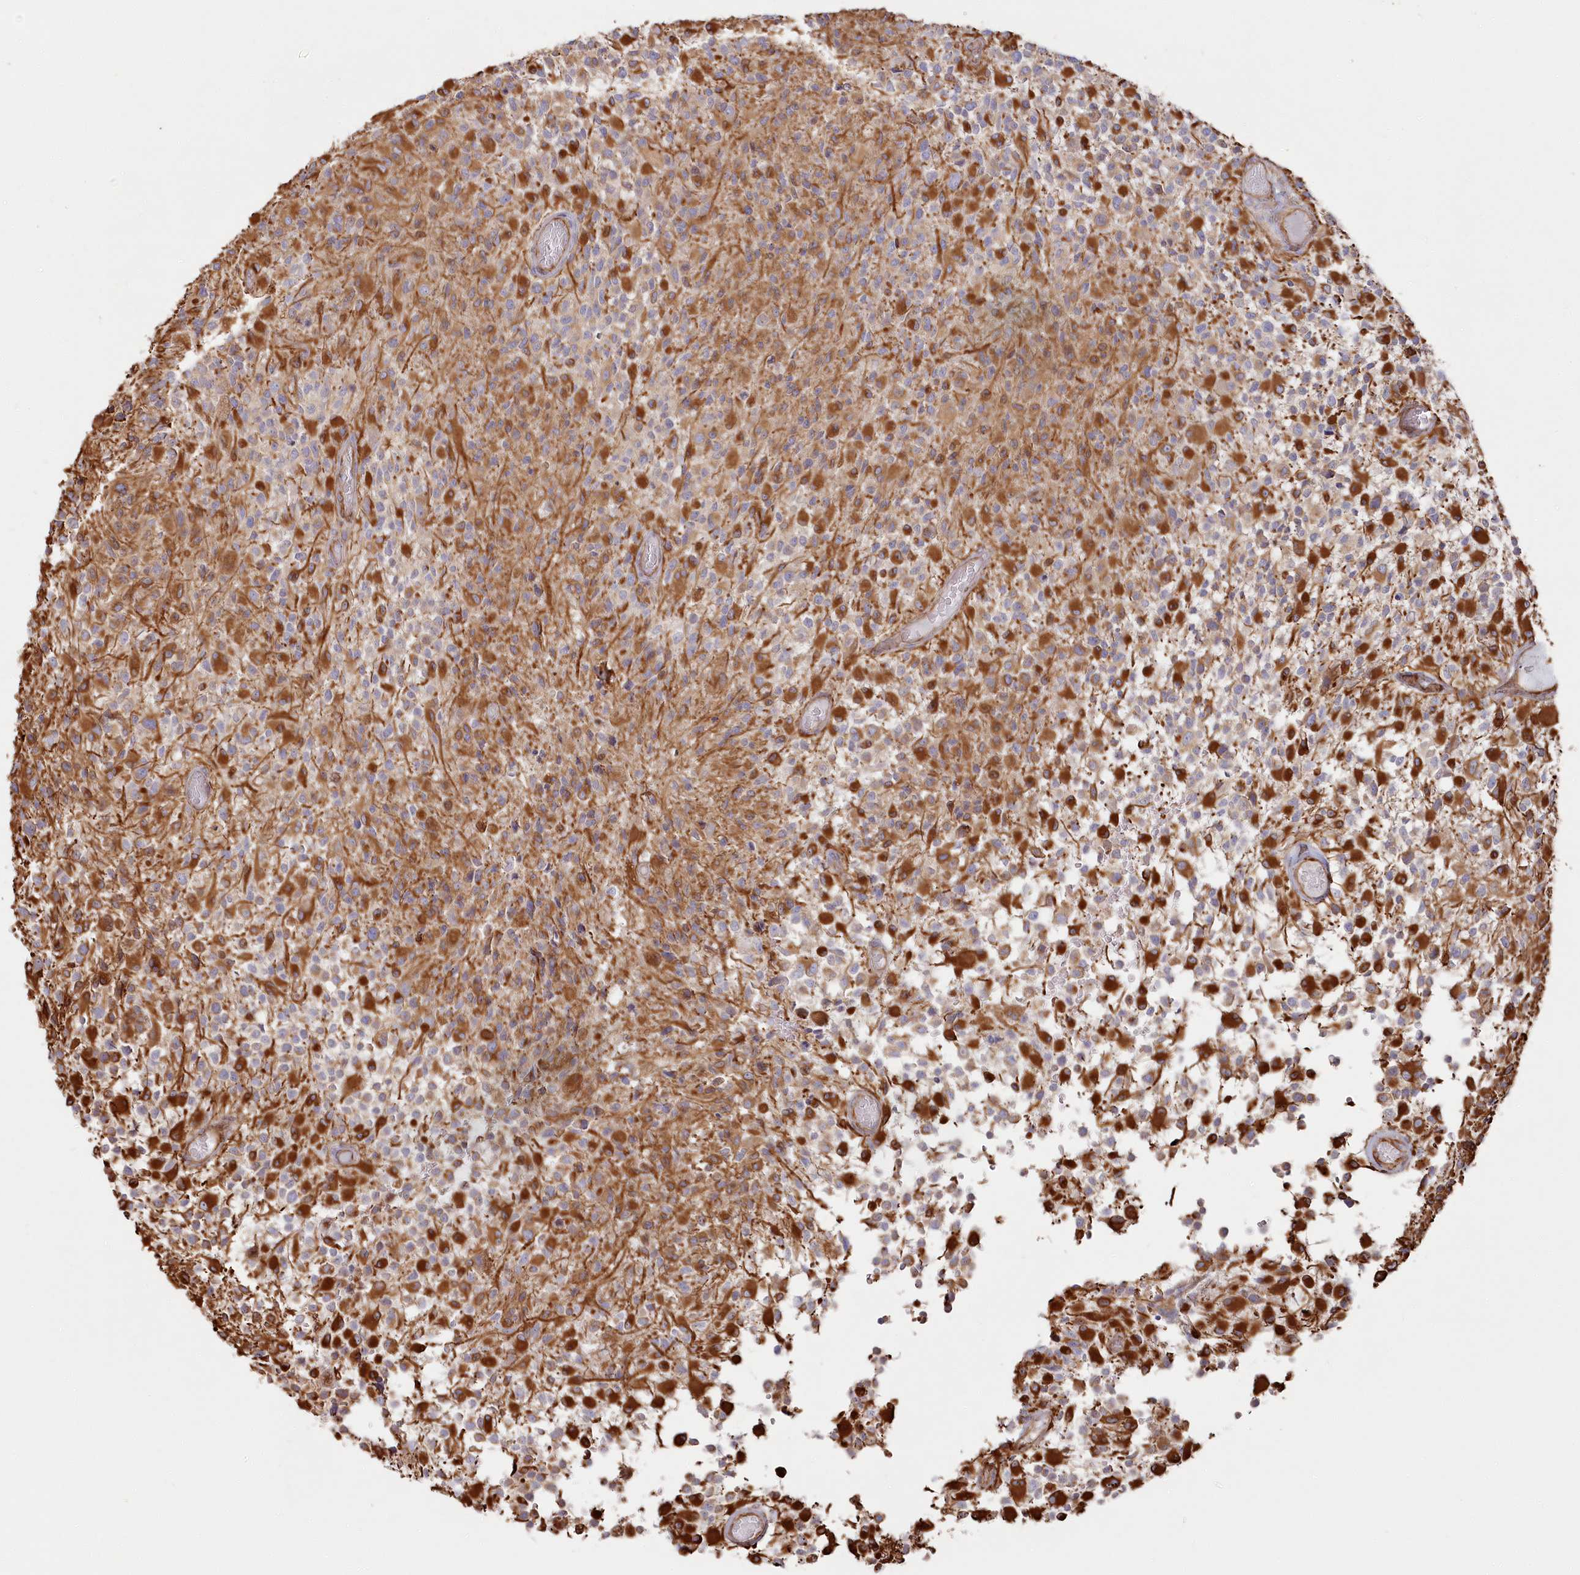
{"staining": {"intensity": "moderate", "quantity": "25%-75%", "location": "cytoplasmic/membranous"}, "tissue": "glioma", "cell_type": "Tumor cells", "image_type": "cancer", "snomed": [{"axis": "morphology", "description": "Glioma, malignant, High grade"}, {"axis": "morphology", "description": "Glioblastoma, NOS"}, {"axis": "topography", "description": "Brain"}], "caption": "Tumor cells exhibit moderate cytoplasmic/membranous expression in about 25%-75% of cells in glioblastoma.", "gene": "TTC1", "patient": {"sex": "male", "age": 60}}